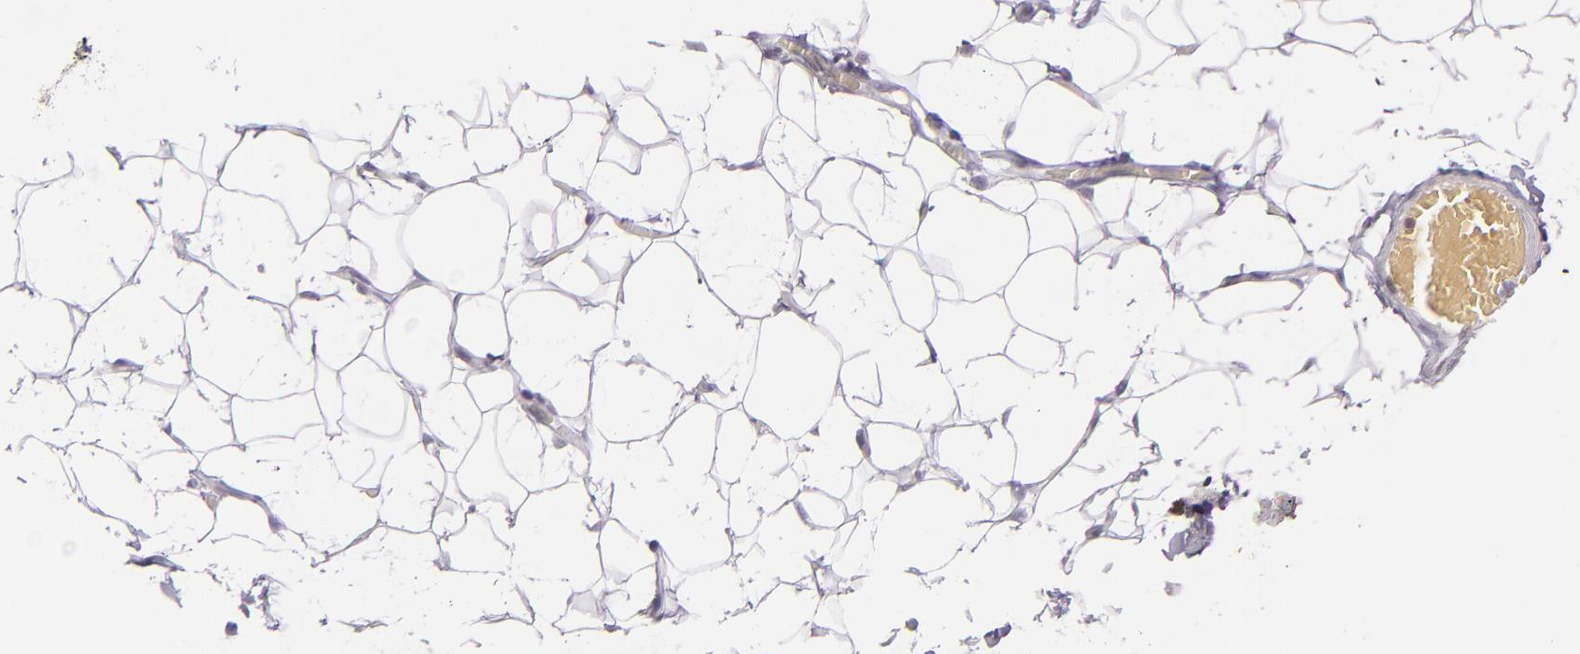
{"staining": {"intensity": "negative", "quantity": "none", "location": "none"}, "tissue": "adipose tissue", "cell_type": "Adipocytes", "image_type": "normal", "snomed": [{"axis": "morphology", "description": "Normal tissue, NOS"}, {"axis": "topography", "description": "Soft tissue"}], "caption": "This histopathology image is of benign adipose tissue stained with IHC to label a protein in brown with the nuclei are counter-stained blue. There is no positivity in adipocytes. Brightfield microscopy of immunohistochemistry (IHC) stained with DAB (brown) and hematoxylin (blue), captured at high magnification.", "gene": "HSPH1", "patient": {"sex": "male", "age": 26}}